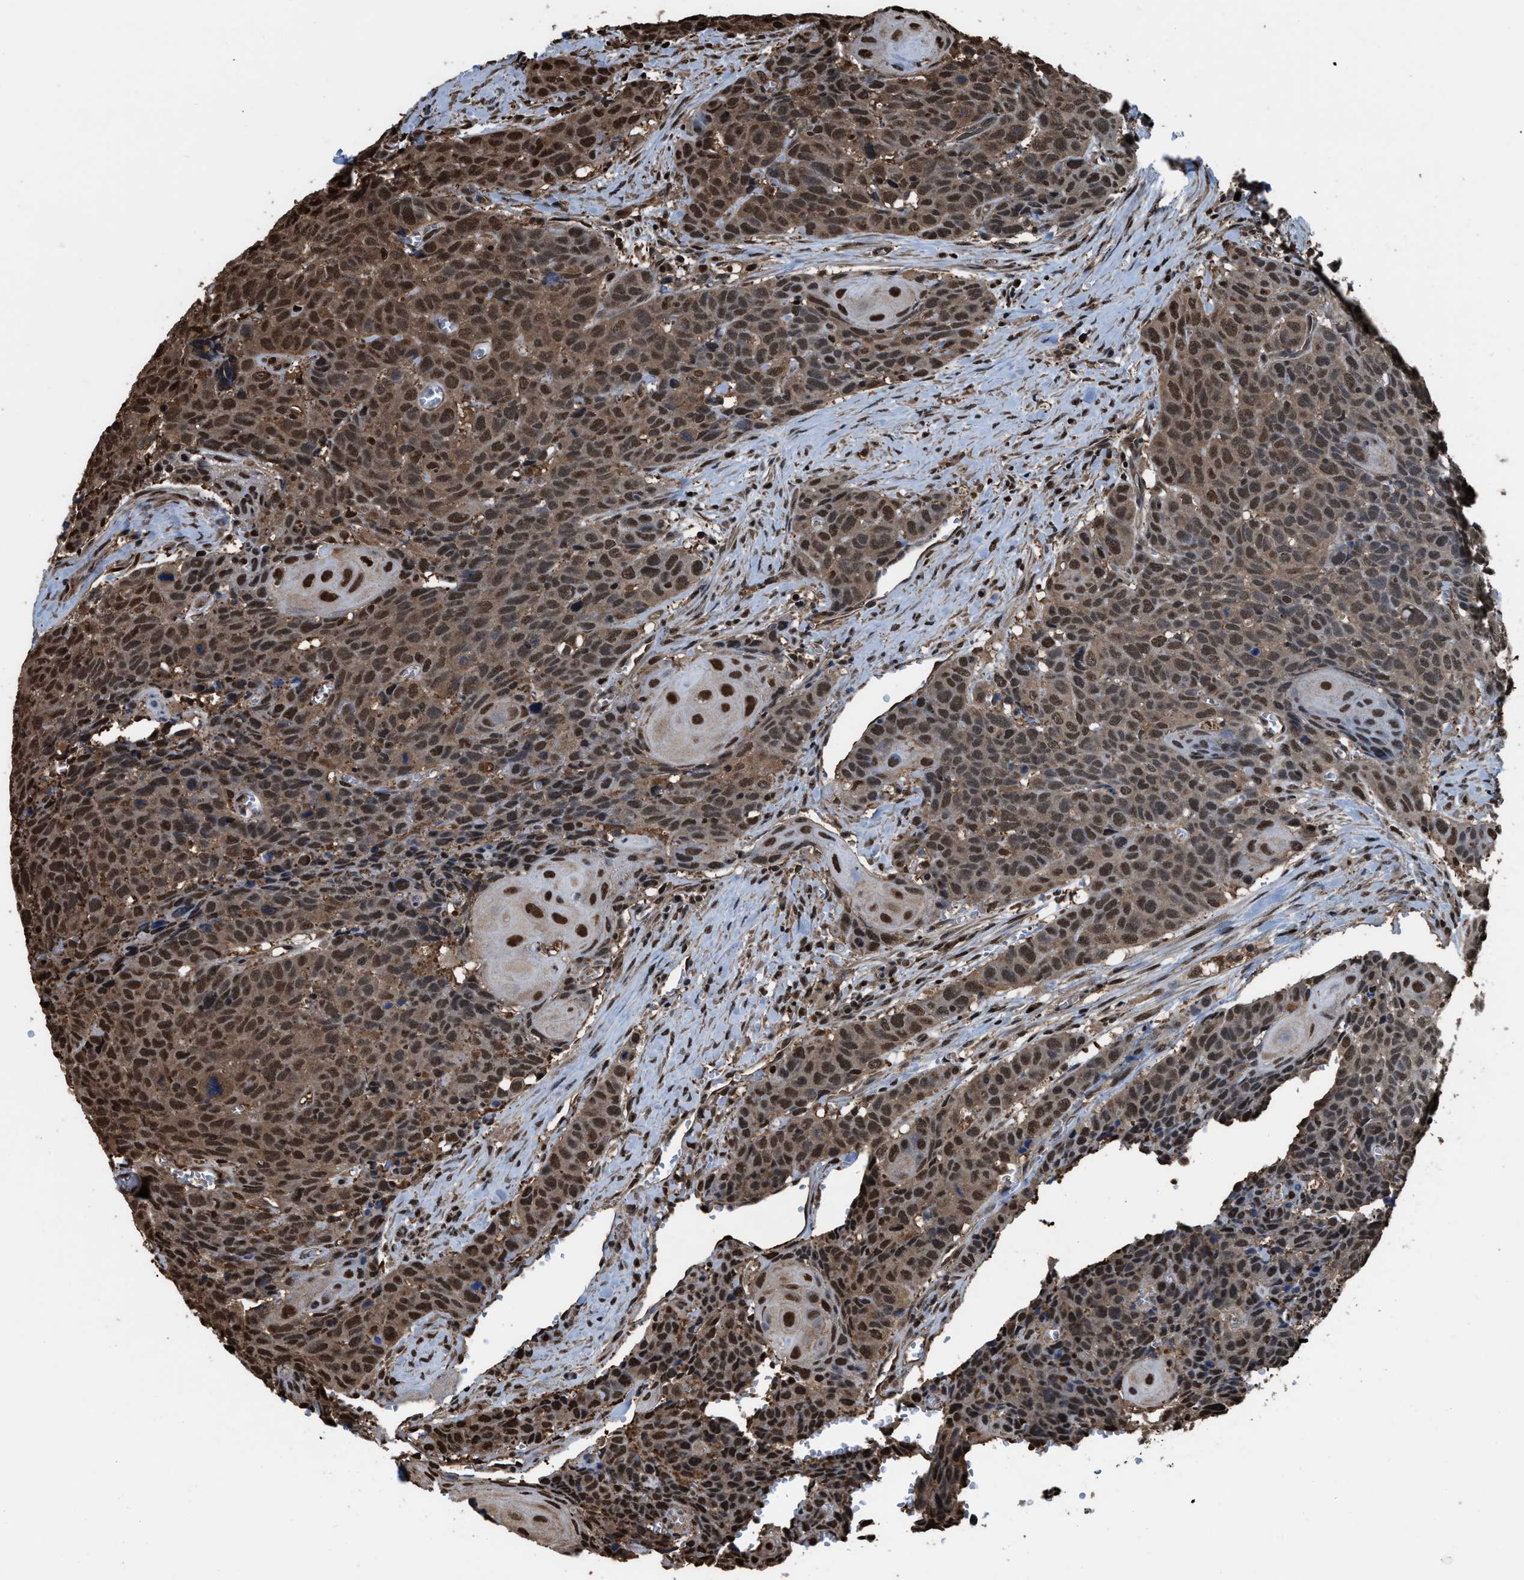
{"staining": {"intensity": "moderate", "quantity": ">75%", "location": "nuclear"}, "tissue": "head and neck cancer", "cell_type": "Tumor cells", "image_type": "cancer", "snomed": [{"axis": "morphology", "description": "Squamous cell carcinoma, NOS"}, {"axis": "topography", "description": "Head-Neck"}], "caption": "There is medium levels of moderate nuclear expression in tumor cells of head and neck cancer, as demonstrated by immunohistochemical staining (brown color).", "gene": "FNTA", "patient": {"sex": "male", "age": 66}}